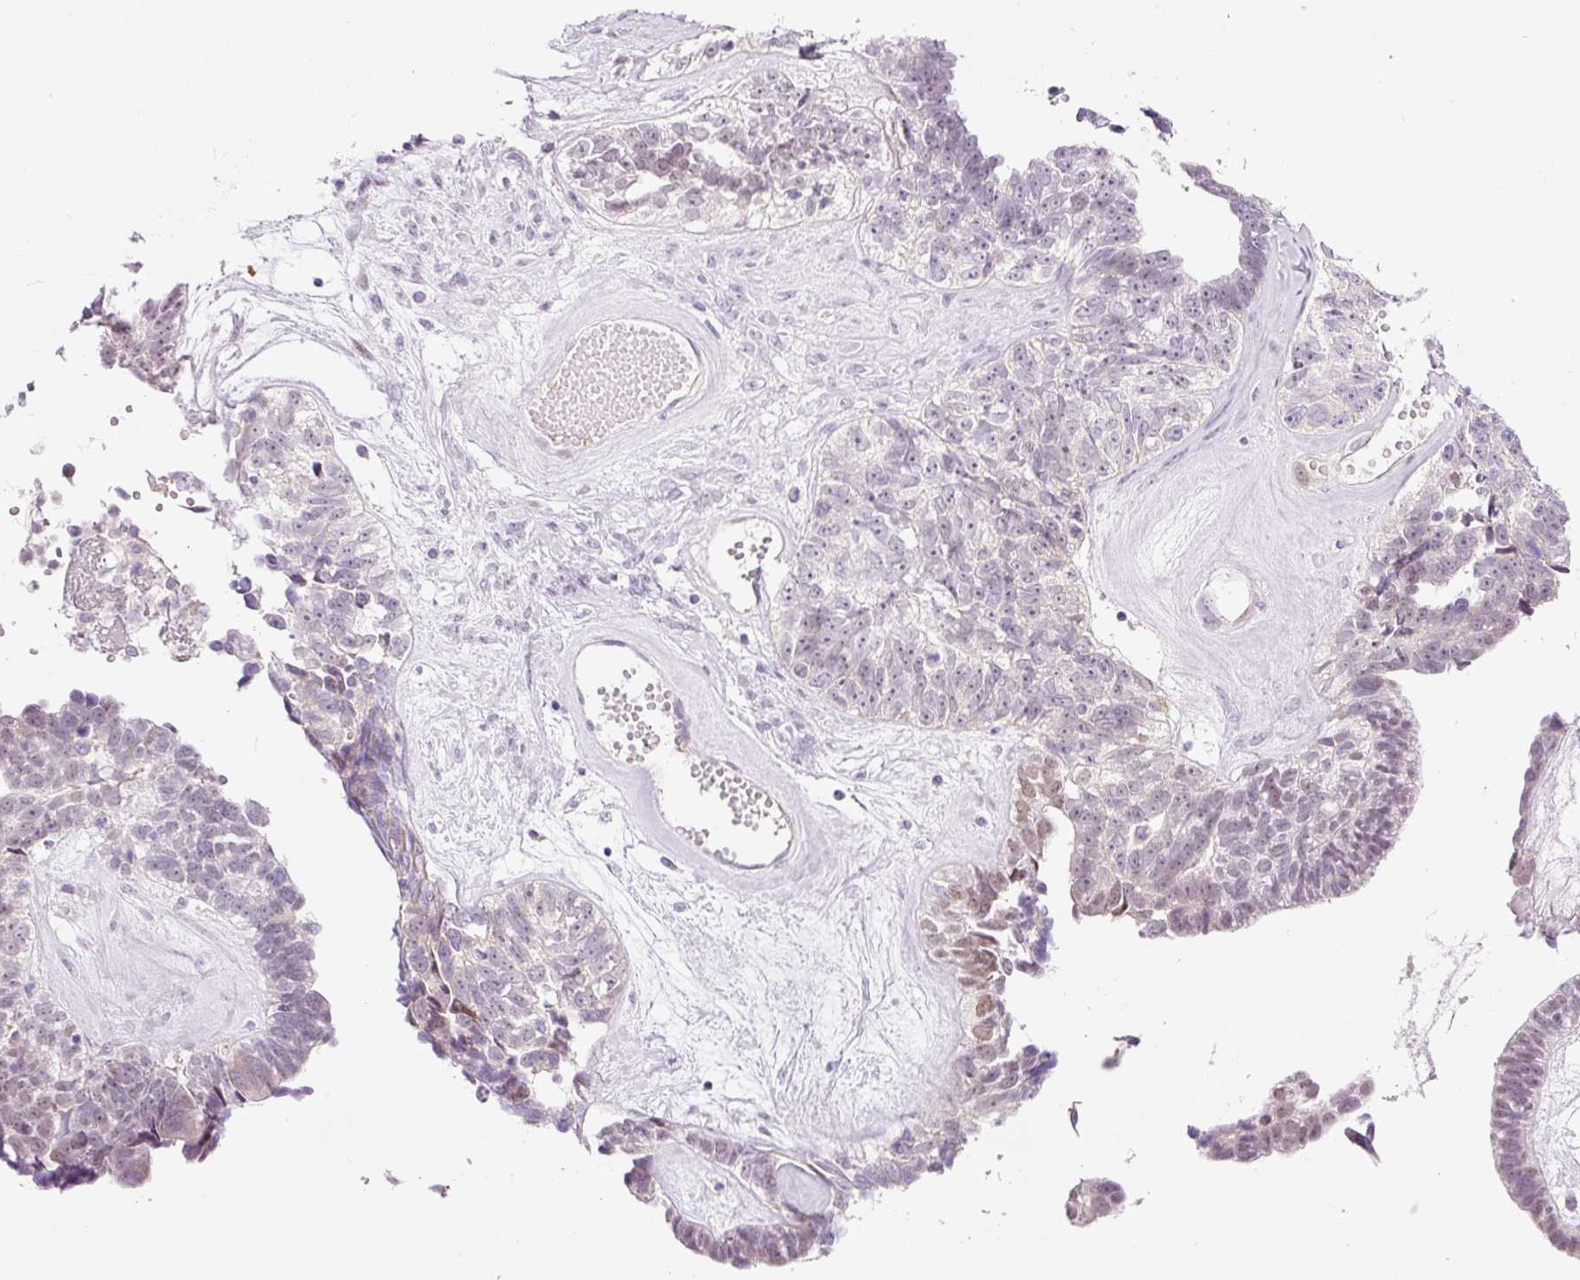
{"staining": {"intensity": "moderate", "quantity": "<25%", "location": "nuclear"}, "tissue": "ovarian cancer", "cell_type": "Tumor cells", "image_type": "cancer", "snomed": [{"axis": "morphology", "description": "Cystadenocarcinoma, serous, NOS"}, {"axis": "topography", "description": "Ovary"}], "caption": "Human serous cystadenocarcinoma (ovarian) stained with a protein marker displays moderate staining in tumor cells.", "gene": "SRC", "patient": {"sex": "female", "age": 79}}